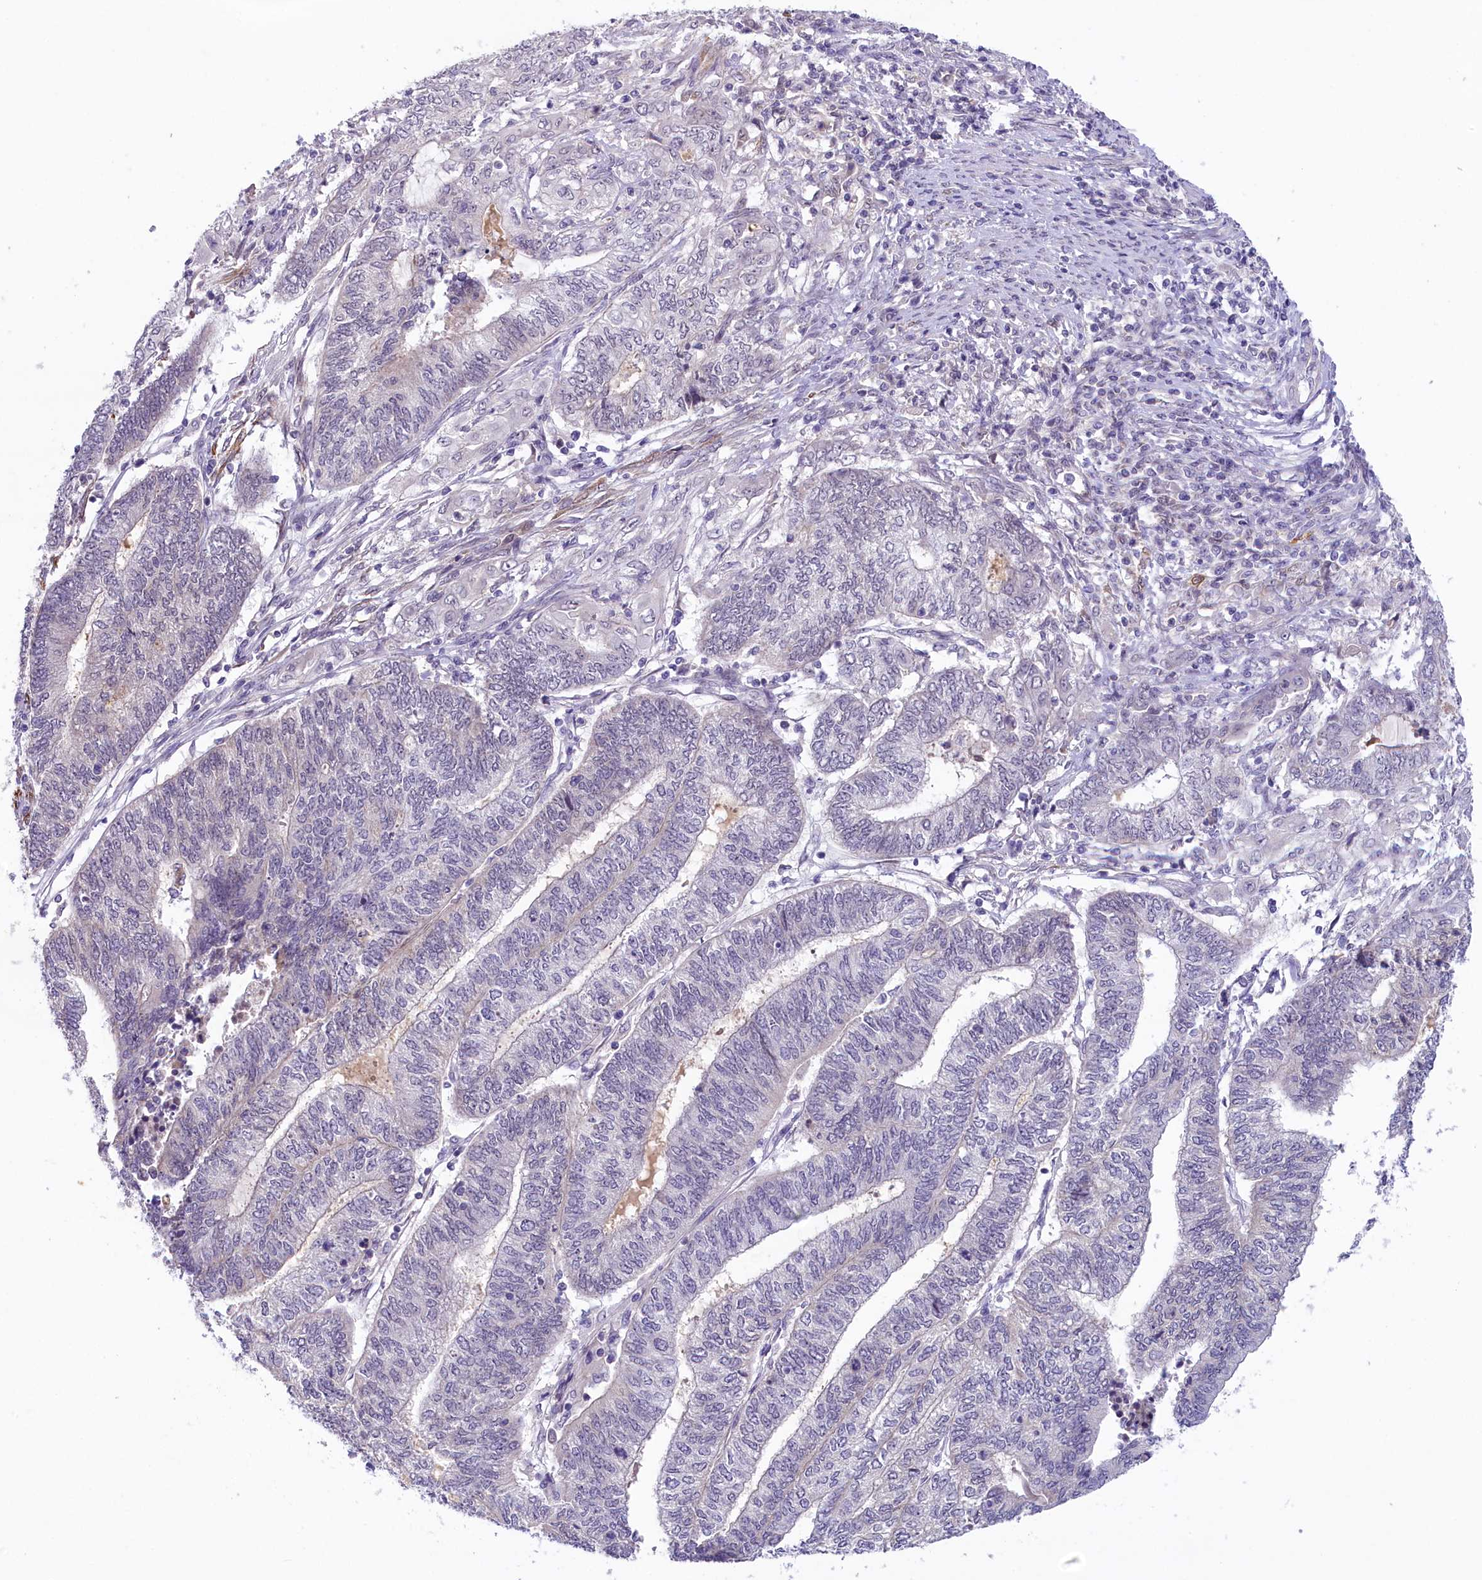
{"staining": {"intensity": "negative", "quantity": "none", "location": "none"}, "tissue": "endometrial cancer", "cell_type": "Tumor cells", "image_type": "cancer", "snomed": [{"axis": "morphology", "description": "Adenocarcinoma, NOS"}, {"axis": "topography", "description": "Uterus"}, {"axis": "topography", "description": "Endometrium"}], "caption": "There is no significant expression in tumor cells of adenocarcinoma (endometrial).", "gene": "CRAMP1", "patient": {"sex": "female", "age": 70}}